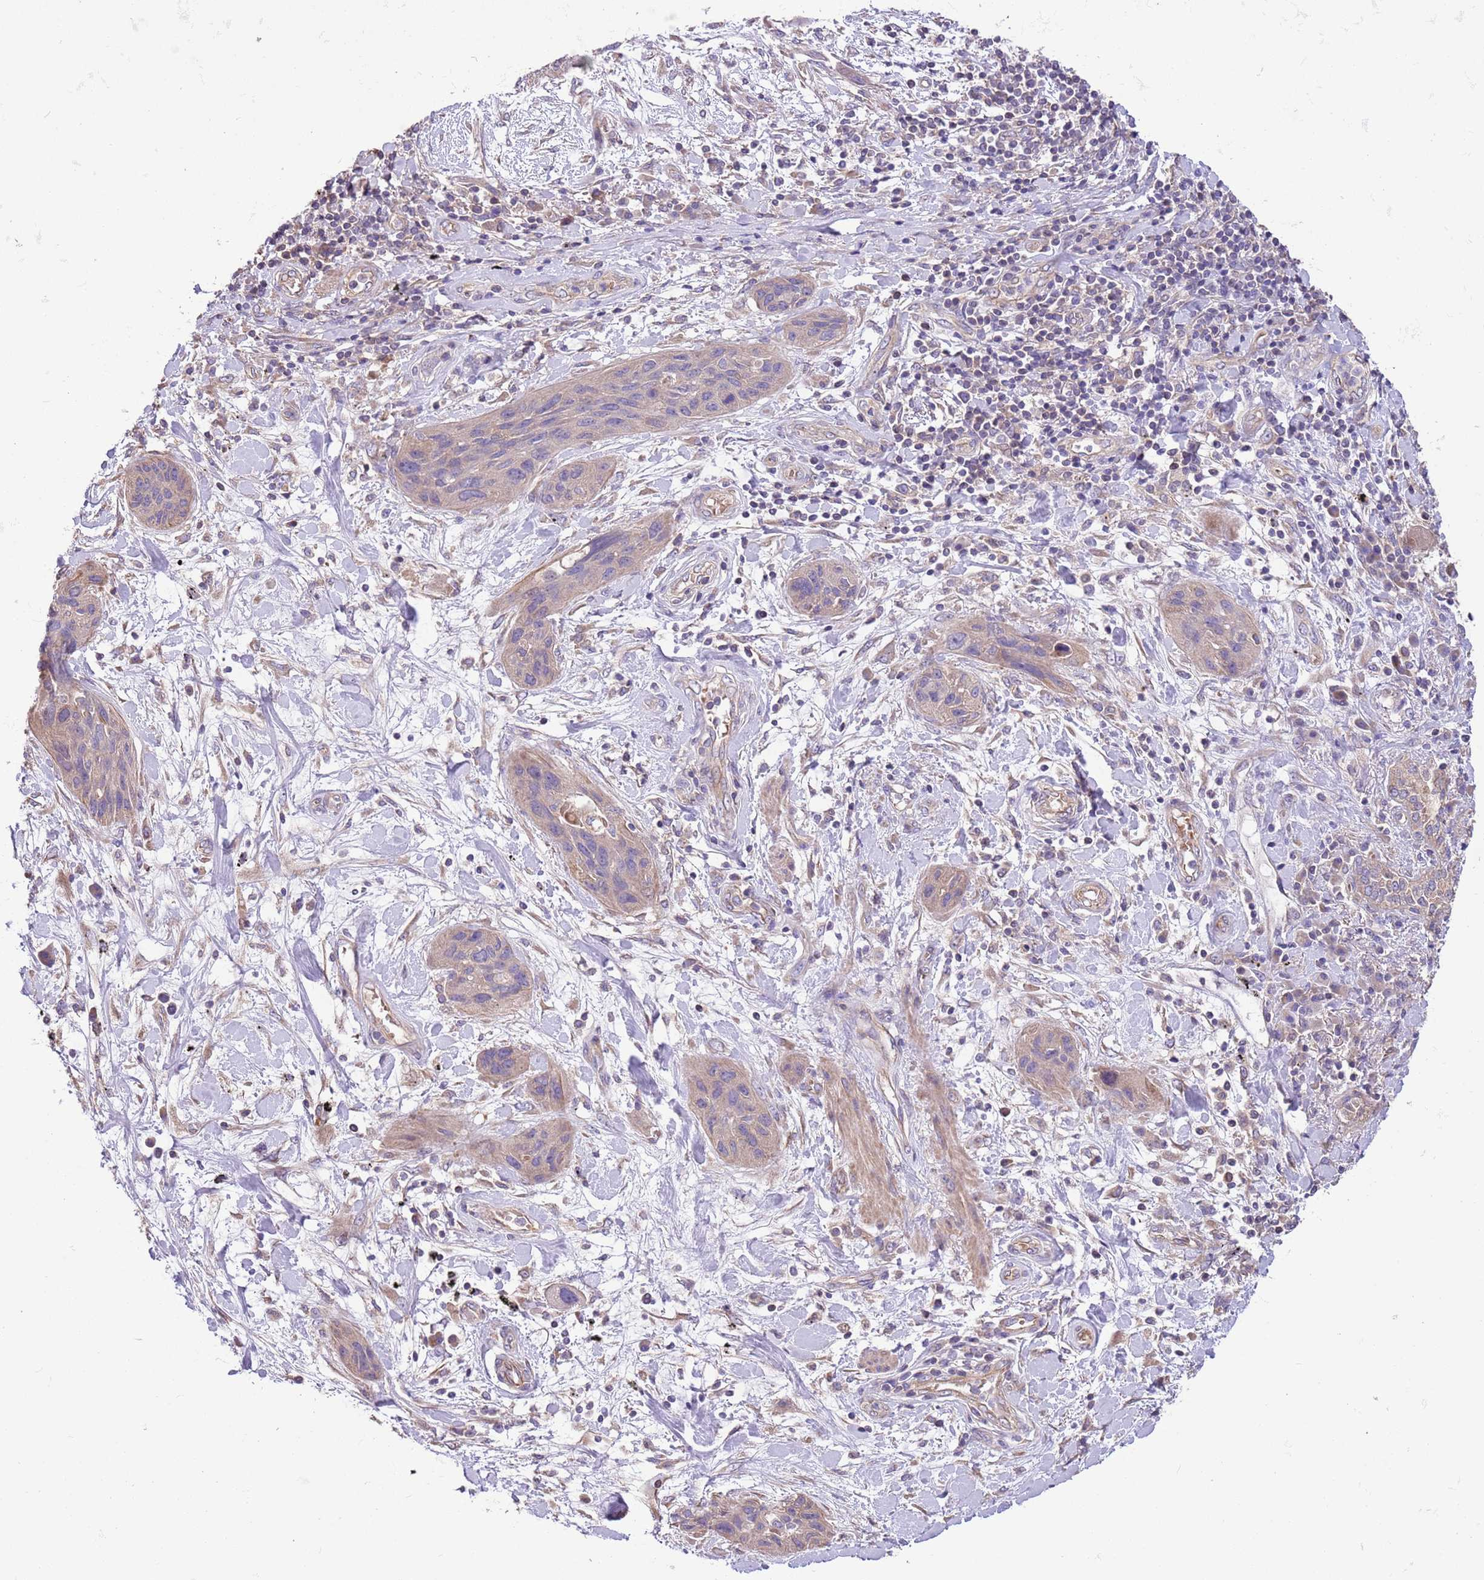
{"staining": {"intensity": "weak", "quantity": ">75%", "location": "cytoplasmic/membranous"}, "tissue": "lung cancer", "cell_type": "Tumor cells", "image_type": "cancer", "snomed": [{"axis": "morphology", "description": "Squamous cell carcinoma, NOS"}, {"axis": "topography", "description": "Lung"}], "caption": "Human lung cancer stained with a brown dye shows weak cytoplasmic/membranous positive expression in approximately >75% of tumor cells.", "gene": "FAM89B", "patient": {"sex": "female", "age": 70}}